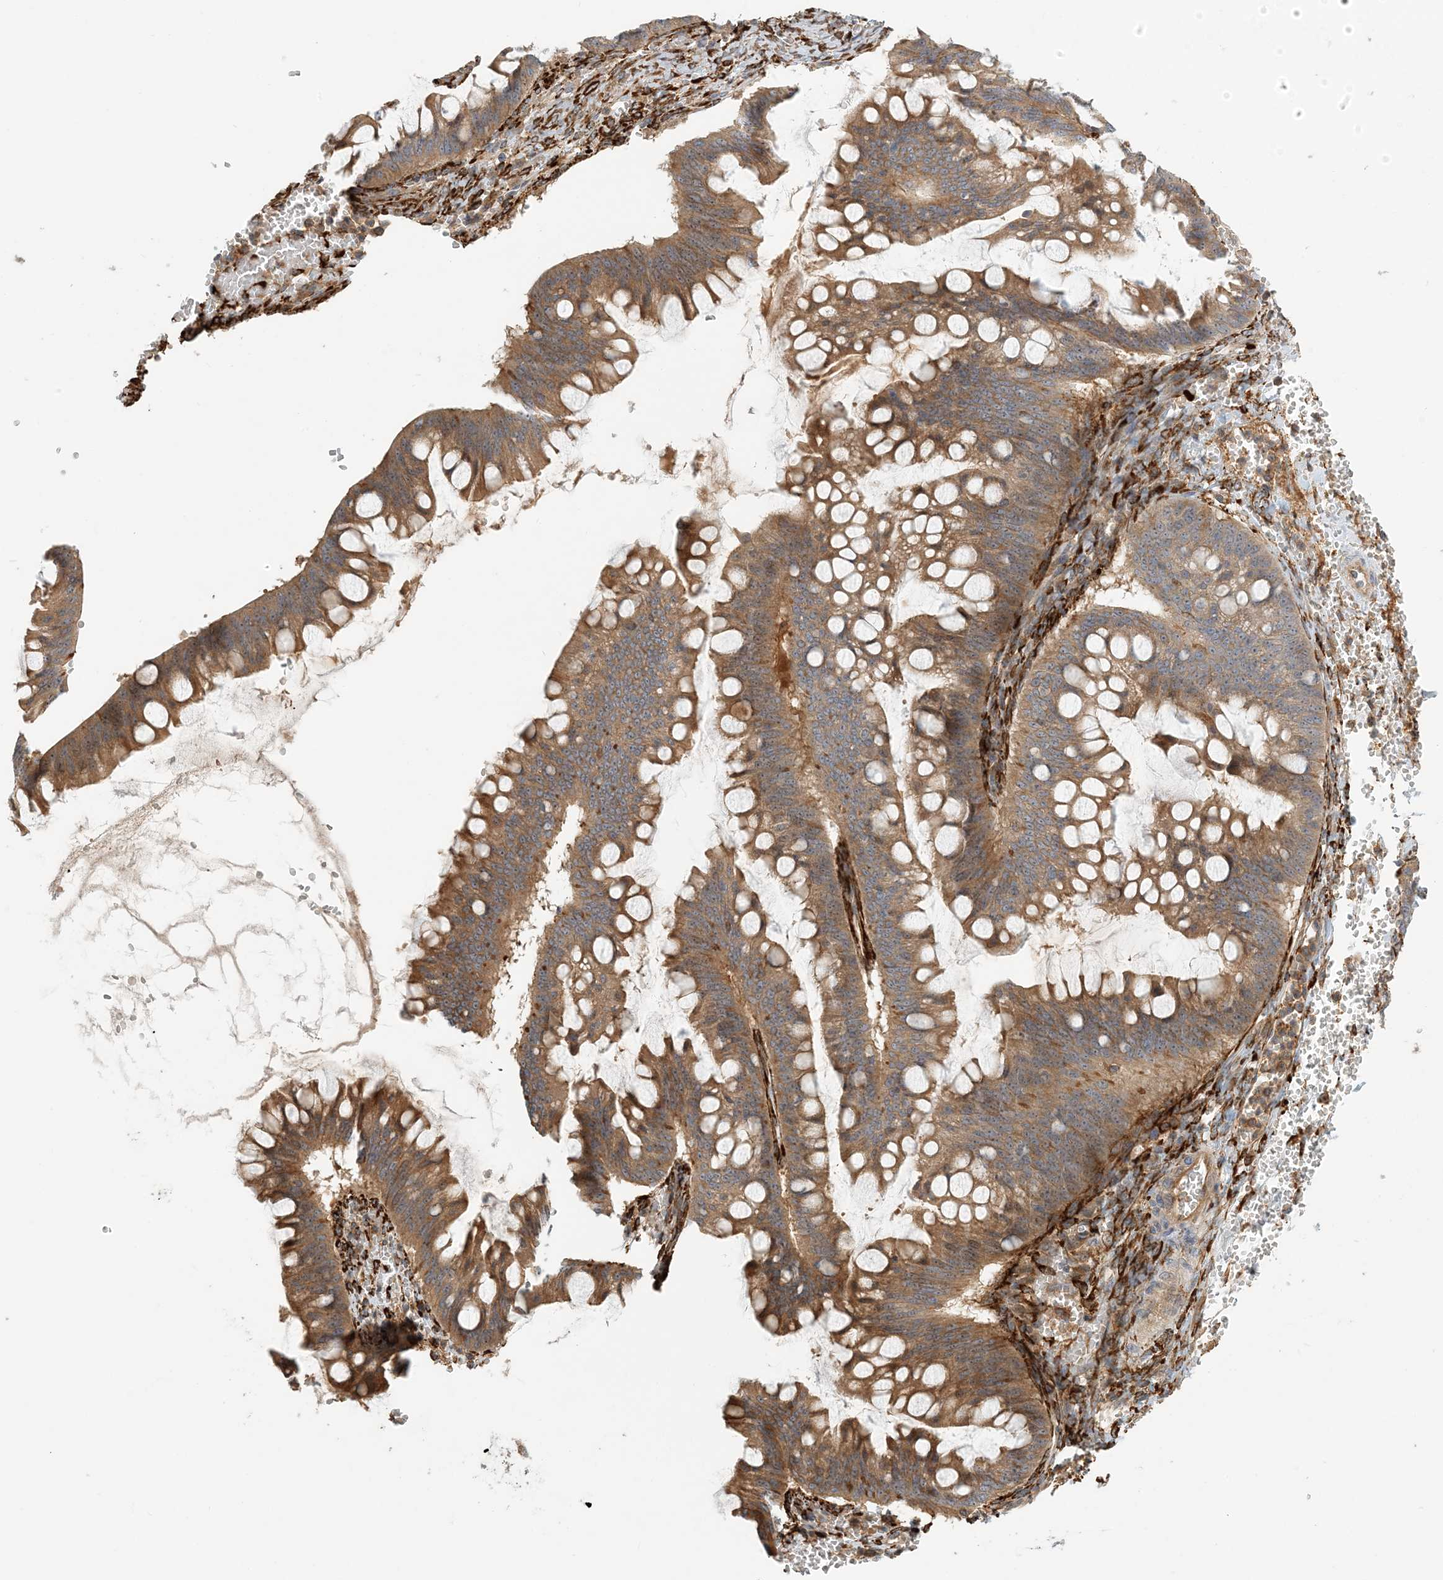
{"staining": {"intensity": "moderate", "quantity": ">75%", "location": "cytoplasmic/membranous"}, "tissue": "ovarian cancer", "cell_type": "Tumor cells", "image_type": "cancer", "snomed": [{"axis": "morphology", "description": "Cystadenocarcinoma, mucinous, NOS"}, {"axis": "topography", "description": "Ovary"}], "caption": "Immunohistochemical staining of mucinous cystadenocarcinoma (ovarian) reveals medium levels of moderate cytoplasmic/membranous protein expression in about >75% of tumor cells.", "gene": "COLEC11", "patient": {"sex": "female", "age": 73}}